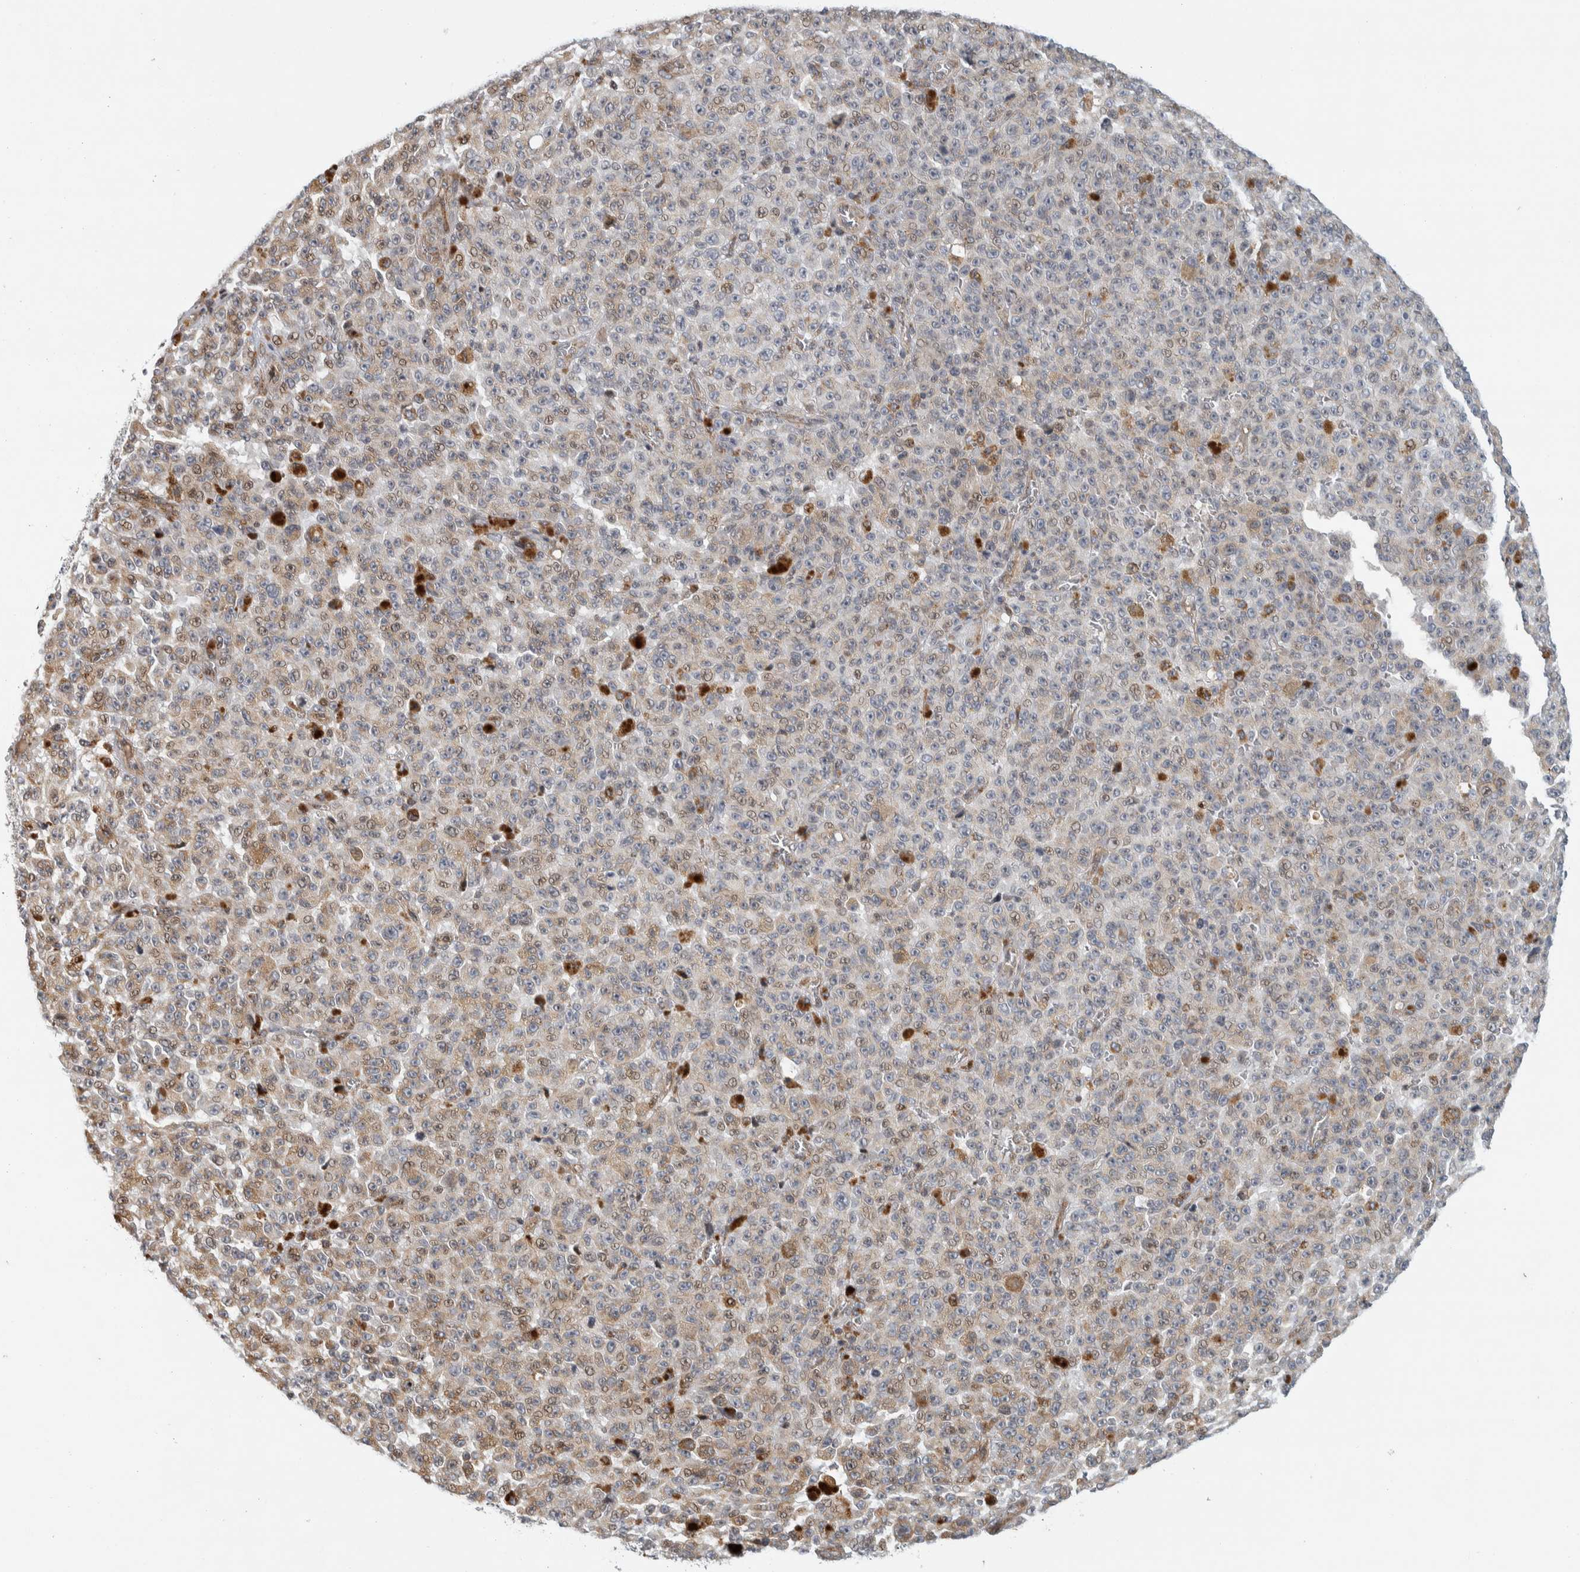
{"staining": {"intensity": "weak", "quantity": "<25%", "location": "nuclear"}, "tissue": "melanoma", "cell_type": "Tumor cells", "image_type": "cancer", "snomed": [{"axis": "morphology", "description": "Malignant melanoma, NOS"}, {"axis": "topography", "description": "Skin"}], "caption": "Immunohistochemistry image of neoplastic tissue: malignant melanoma stained with DAB reveals no significant protein positivity in tumor cells. (Stains: DAB (3,3'-diaminobenzidine) immunohistochemistry with hematoxylin counter stain, Microscopy: brightfield microscopy at high magnification).", "gene": "AFP", "patient": {"sex": "female", "age": 82}}